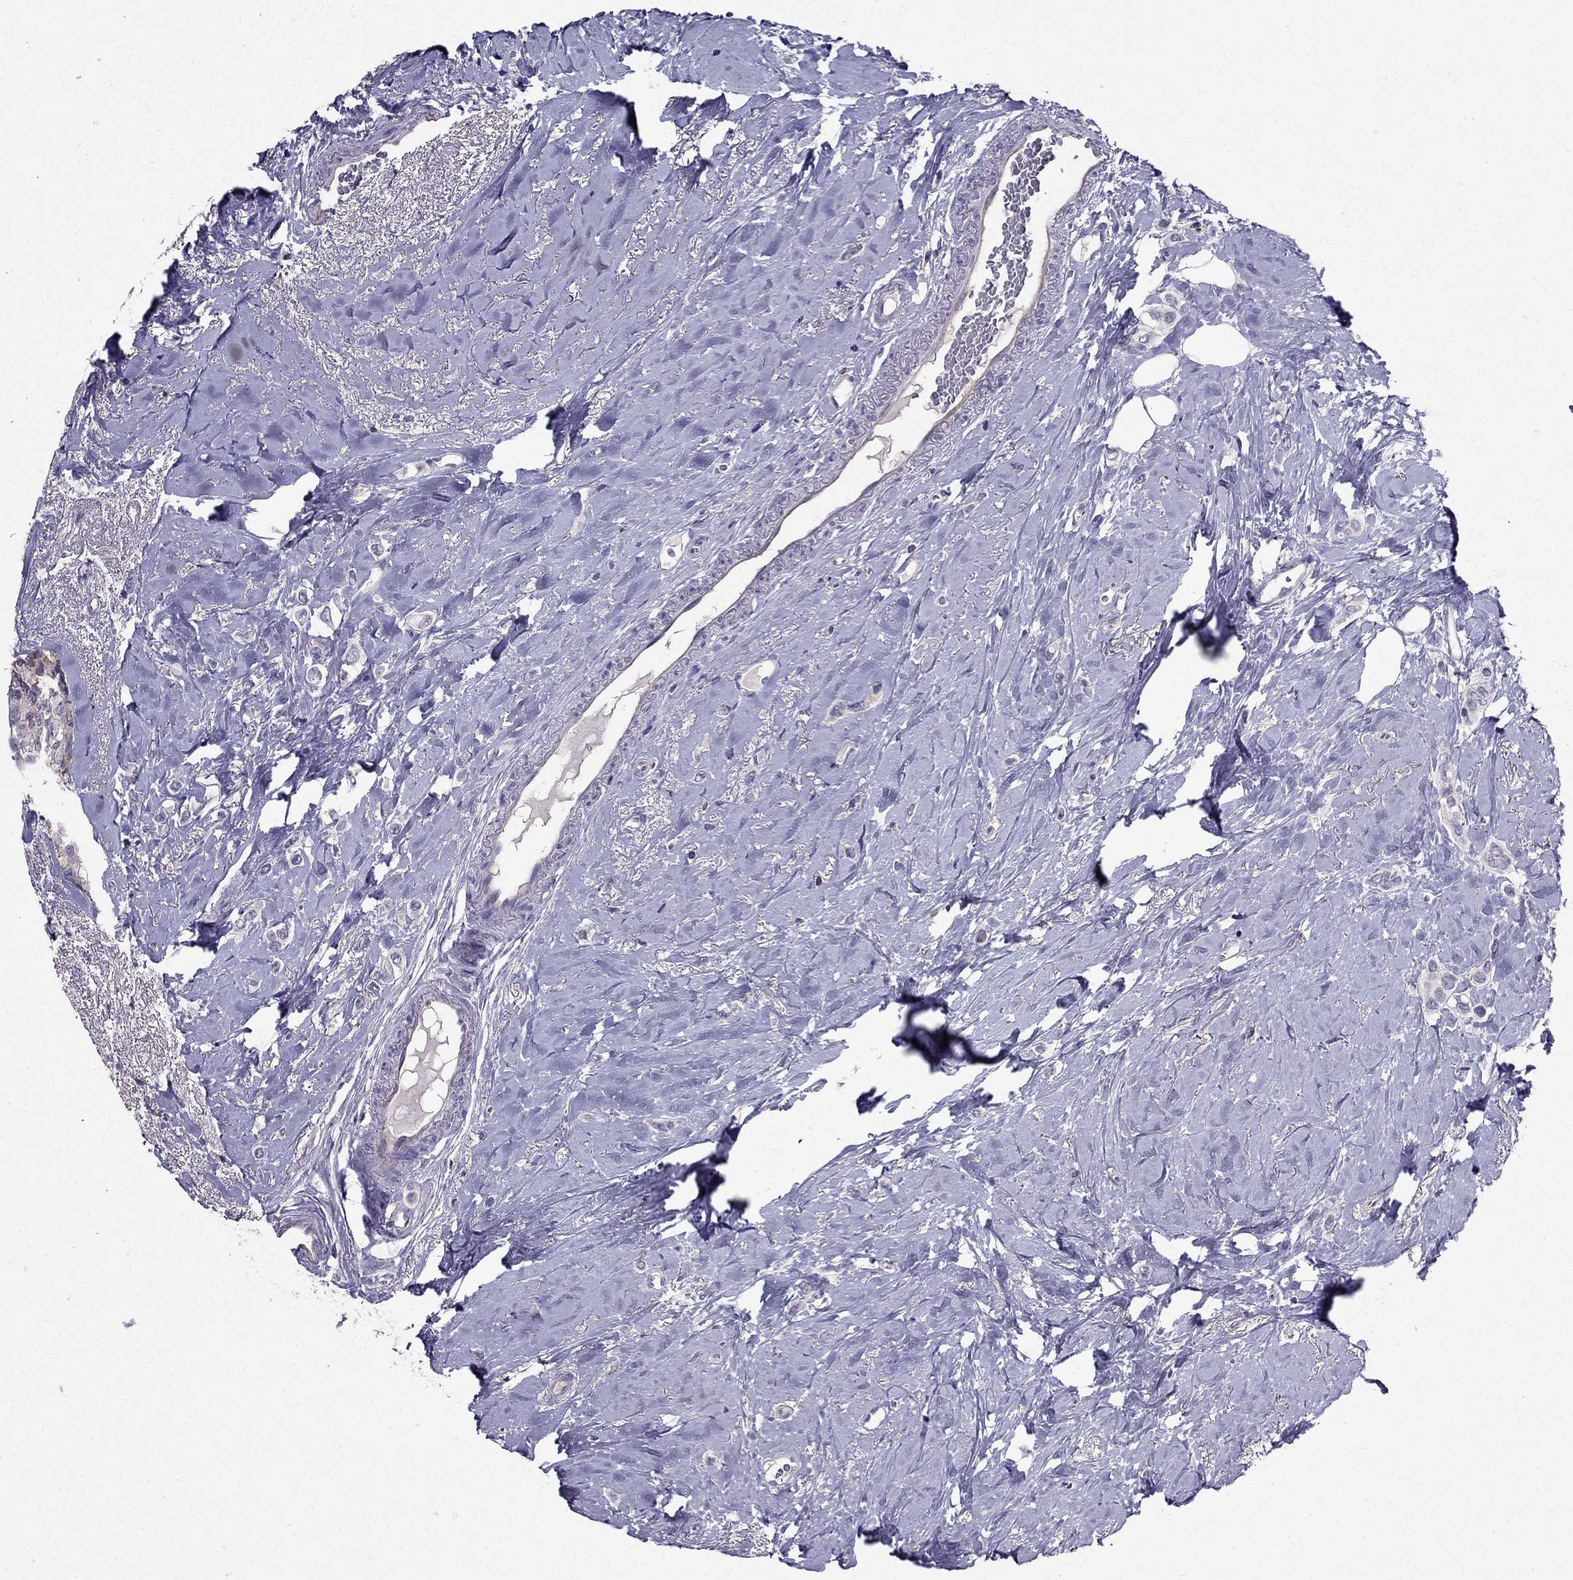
{"staining": {"intensity": "negative", "quantity": "none", "location": "none"}, "tissue": "breast cancer", "cell_type": "Tumor cells", "image_type": "cancer", "snomed": [{"axis": "morphology", "description": "Lobular carcinoma"}, {"axis": "topography", "description": "Breast"}], "caption": "DAB immunohistochemical staining of lobular carcinoma (breast) shows no significant expression in tumor cells.", "gene": "AAK1", "patient": {"sex": "female", "age": 66}}